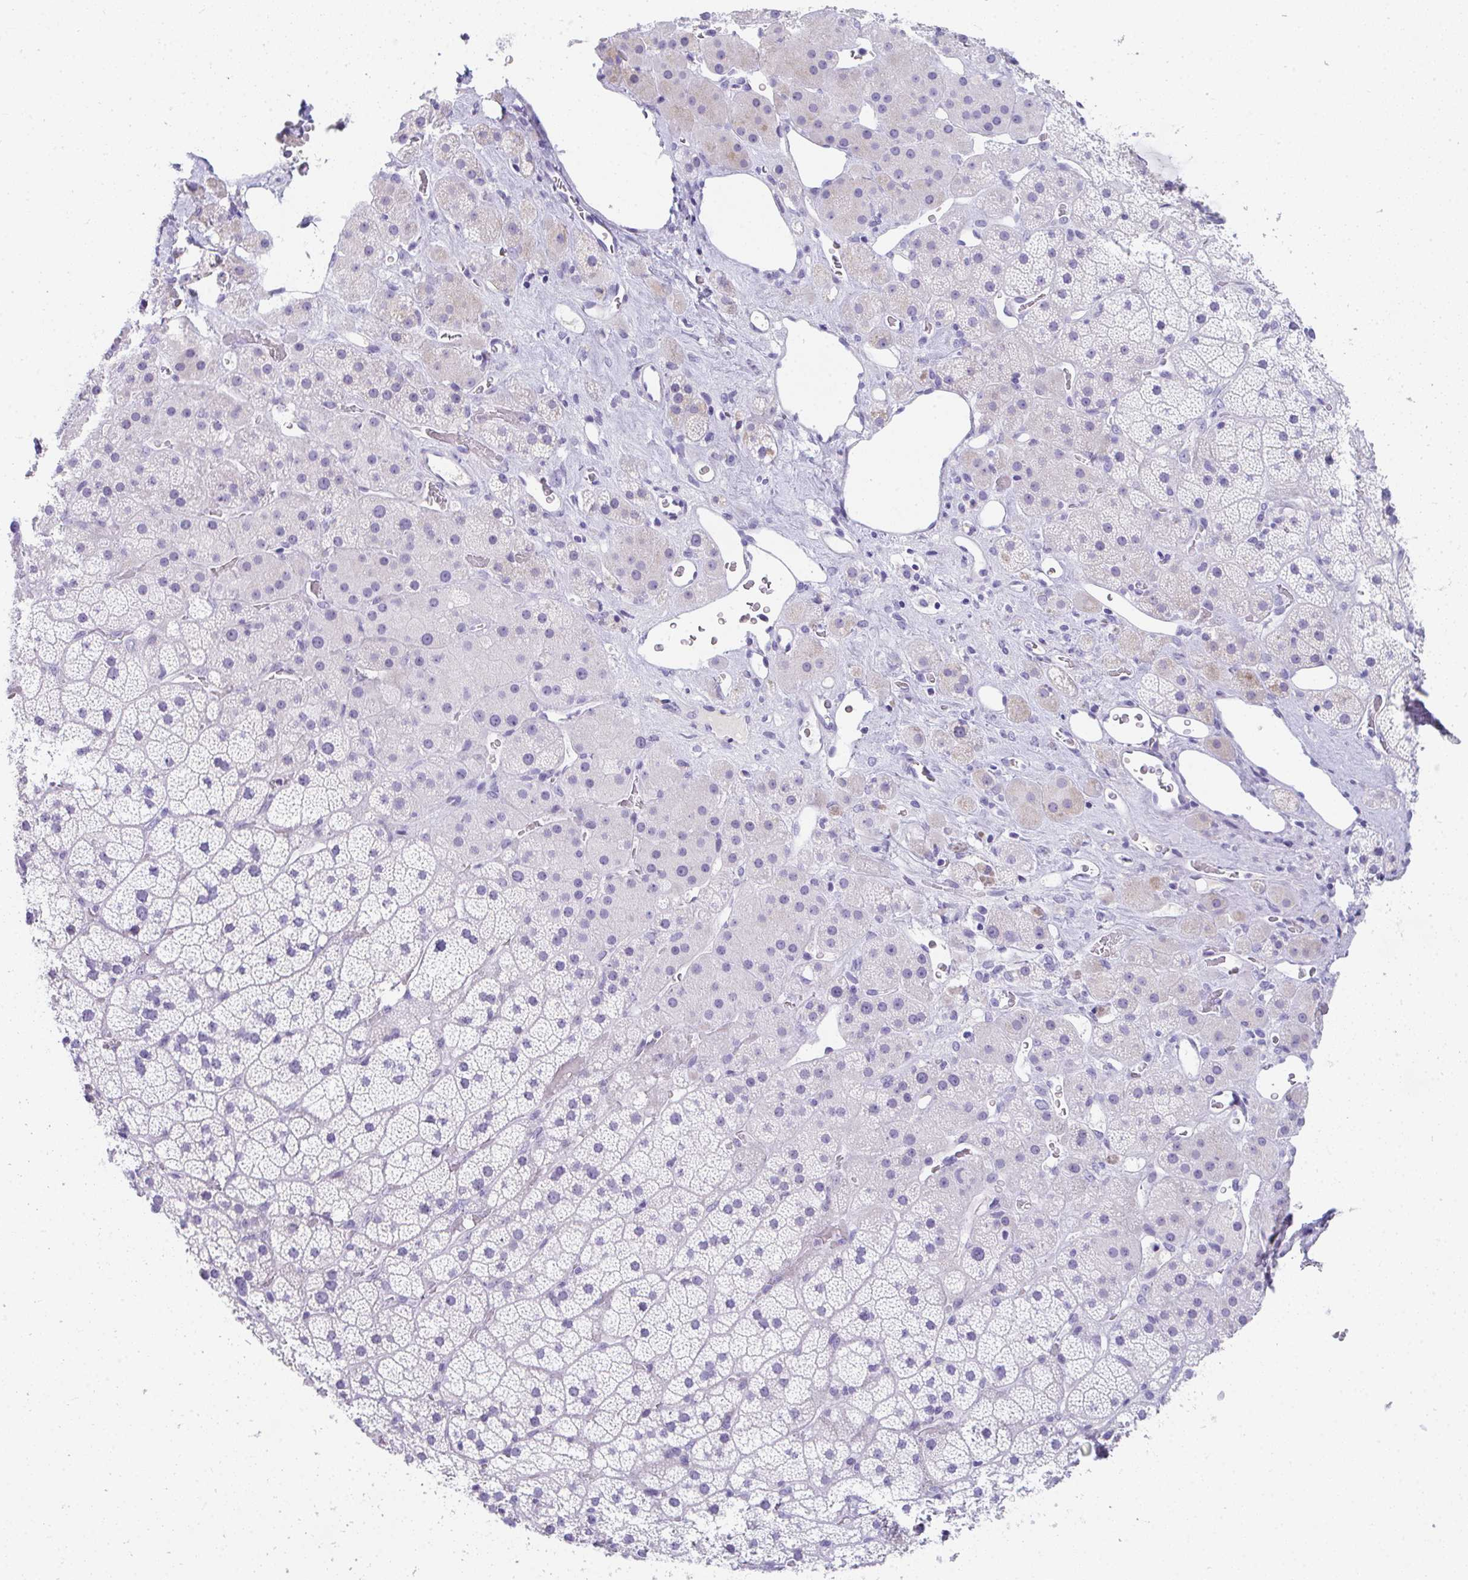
{"staining": {"intensity": "negative", "quantity": "none", "location": "none"}, "tissue": "adrenal gland", "cell_type": "Glandular cells", "image_type": "normal", "snomed": [{"axis": "morphology", "description": "Normal tissue, NOS"}, {"axis": "topography", "description": "Adrenal gland"}], "caption": "There is no significant positivity in glandular cells of adrenal gland. The staining is performed using DAB brown chromogen with nuclei counter-stained in using hematoxylin.", "gene": "TTC30A", "patient": {"sex": "male", "age": 57}}